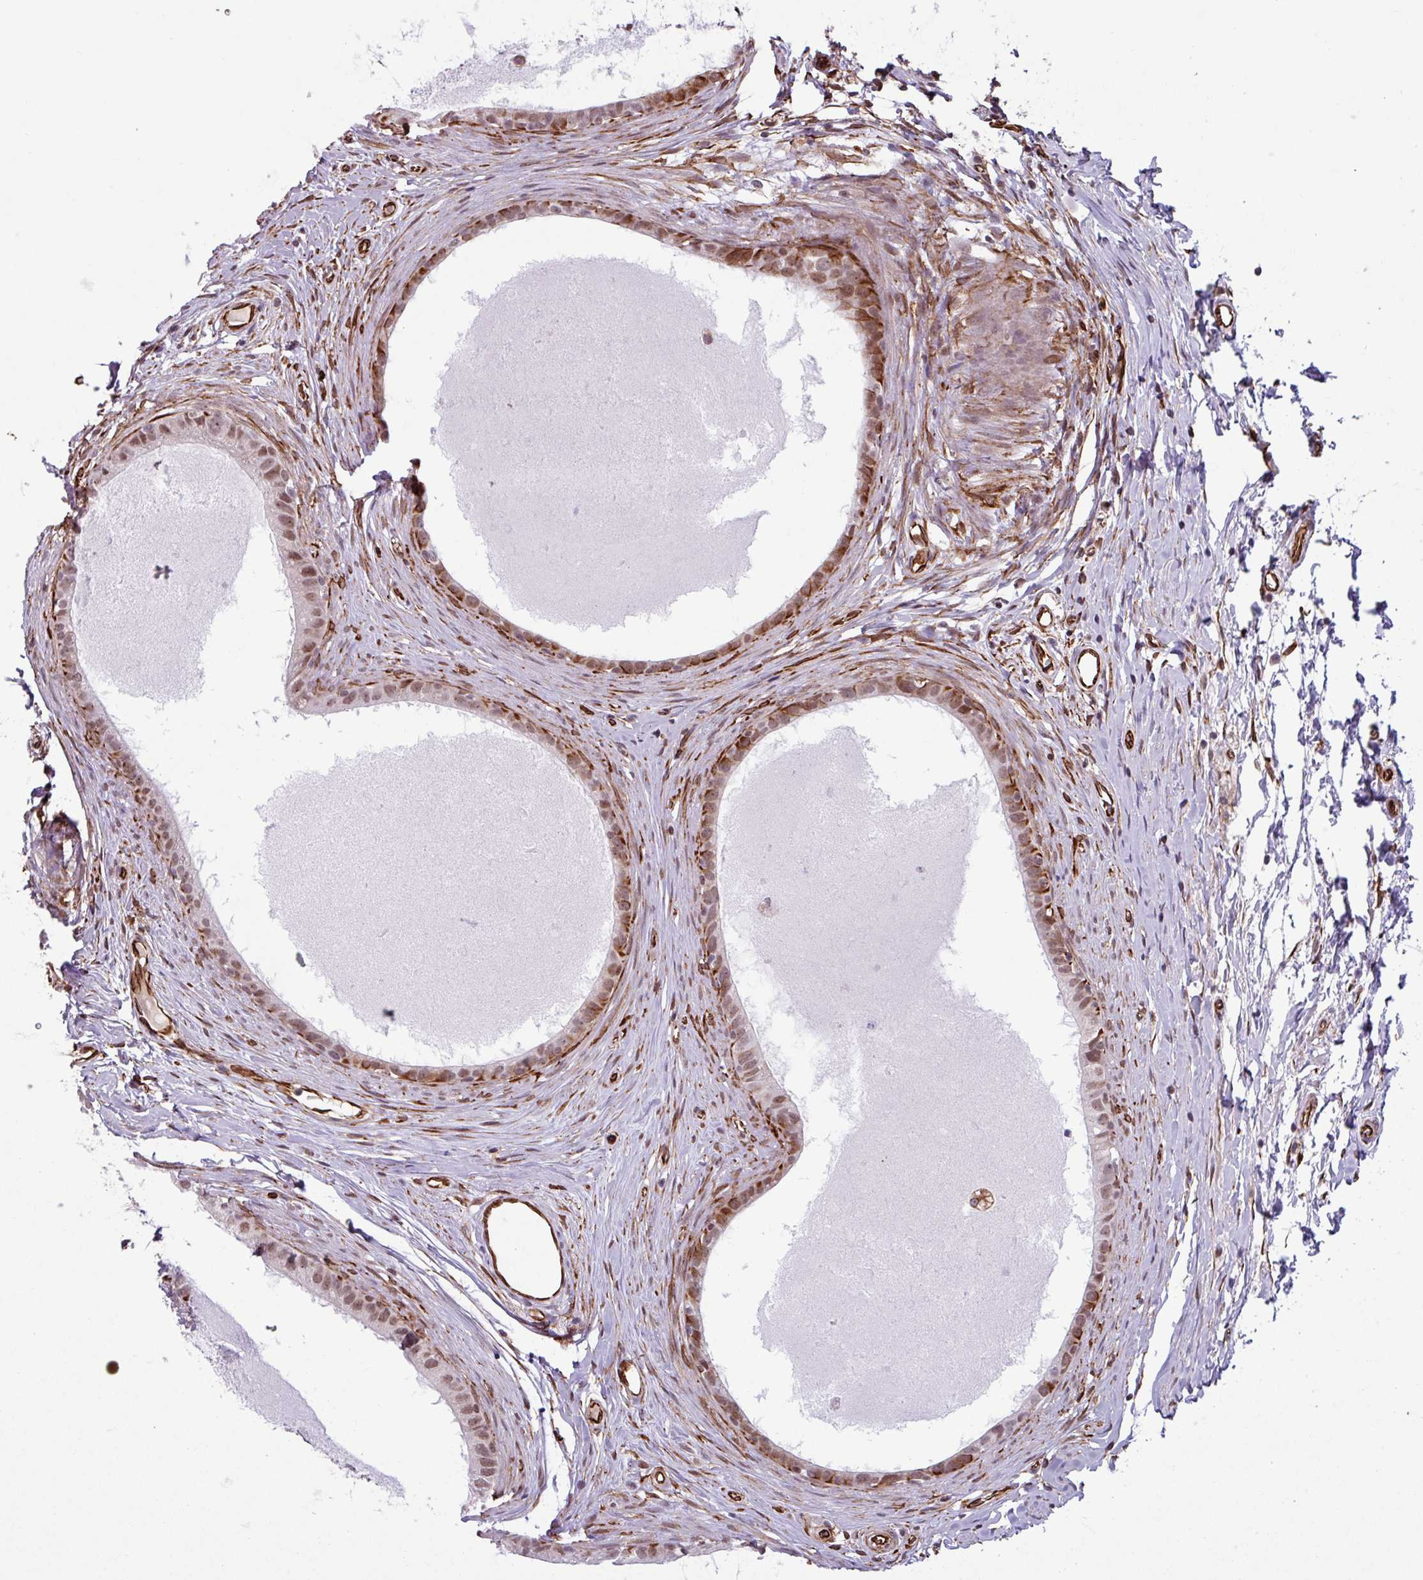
{"staining": {"intensity": "moderate", "quantity": ">75%", "location": "nuclear"}, "tissue": "epididymis", "cell_type": "Glandular cells", "image_type": "normal", "snomed": [{"axis": "morphology", "description": "Normal tissue, NOS"}, {"axis": "topography", "description": "Epididymis"}], "caption": "Epididymis stained with a brown dye displays moderate nuclear positive positivity in about >75% of glandular cells.", "gene": "CHD3", "patient": {"sex": "male", "age": 80}}